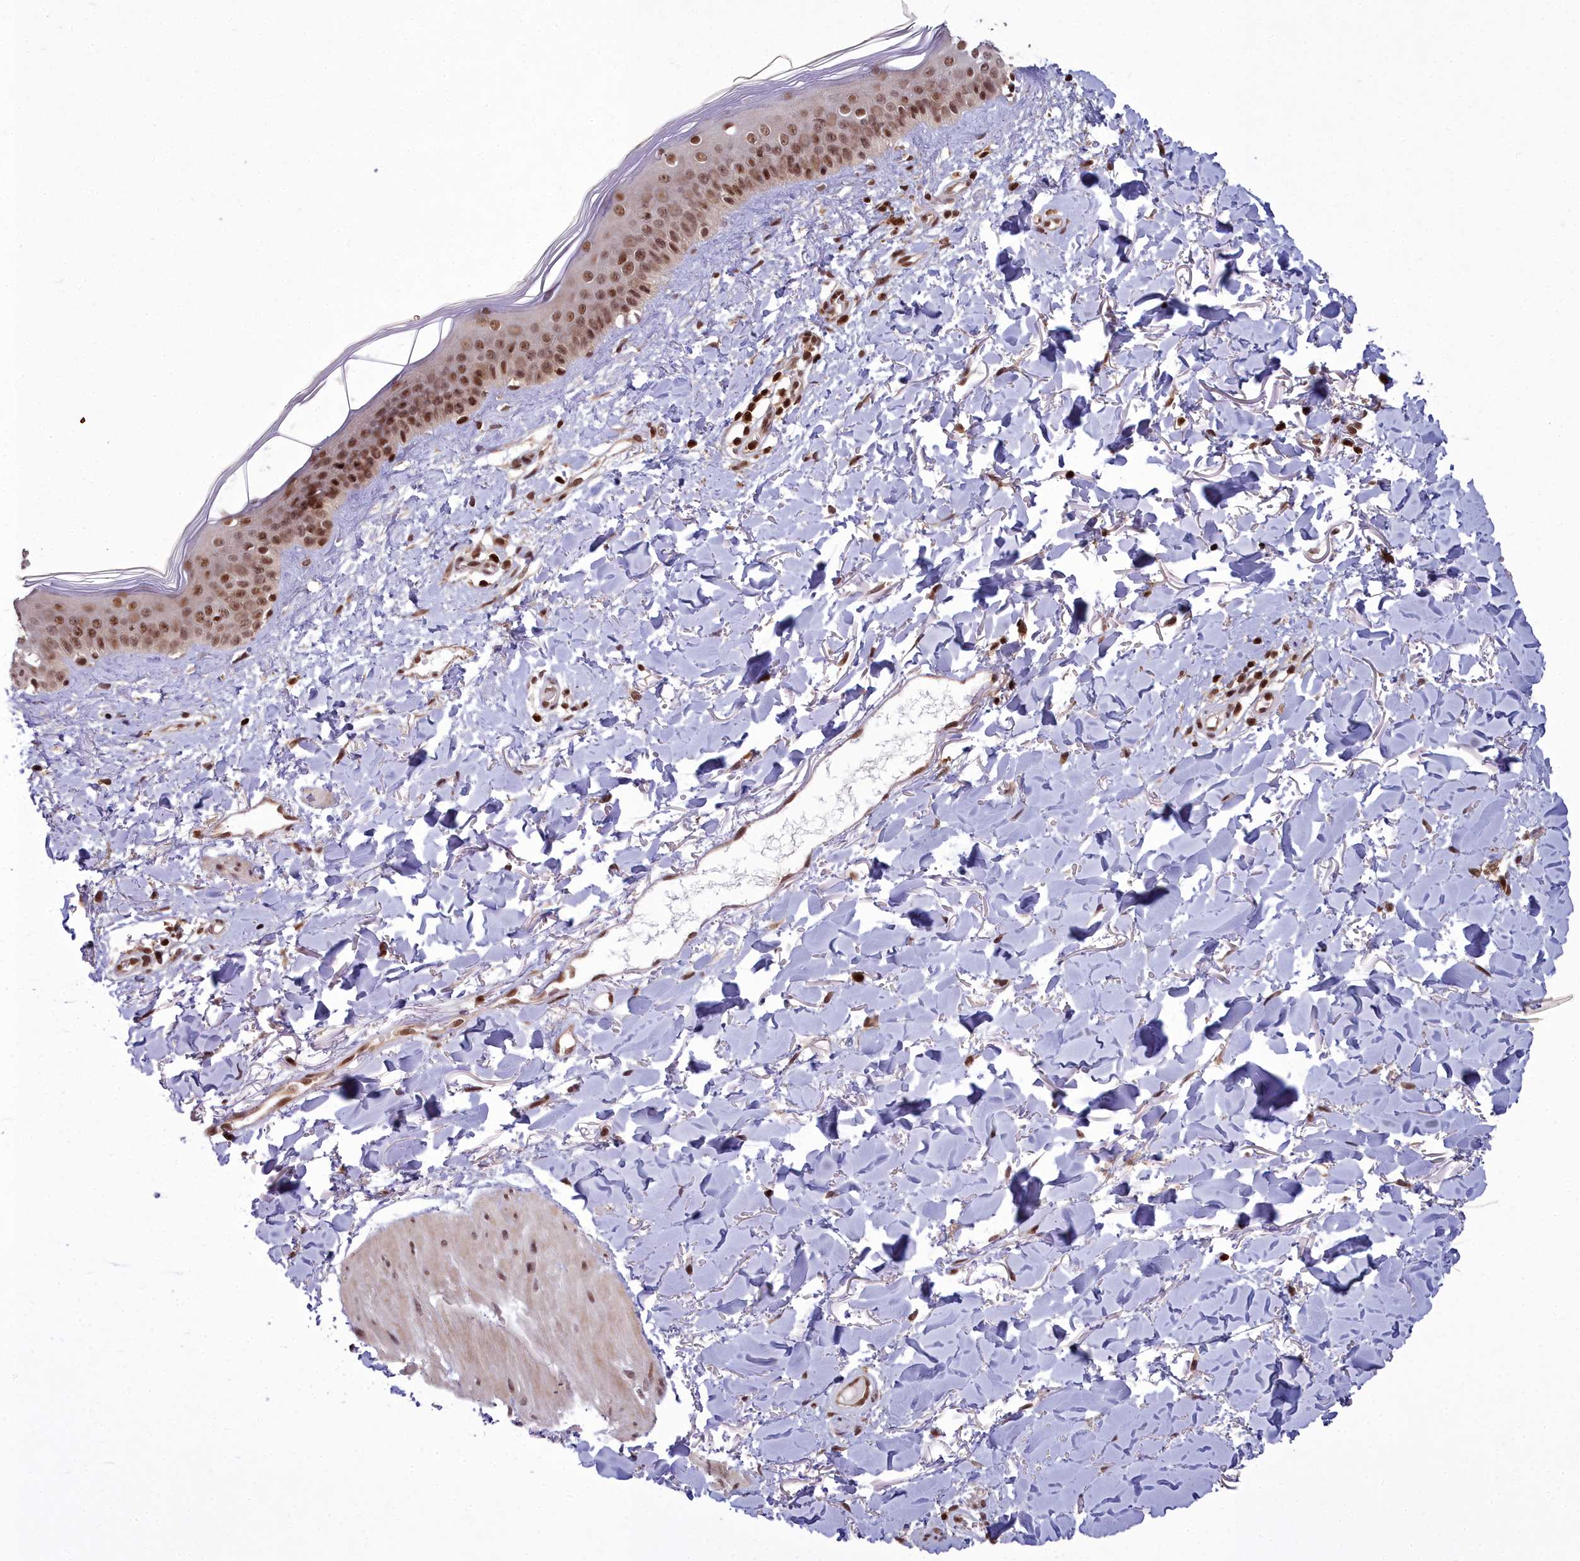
{"staining": {"intensity": "moderate", "quantity": ">75%", "location": "nuclear"}, "tissue": "skin", "cell_type": "Fibroblasts", "image_type": "normal", "snomed": [{"axis": "morphology", "description": "Normal tissue, NOS"}, {"axis": "topography", "description": "Skin"}], "caption": "Immunohistochemical staining of normal human skin displays medium levels of moderate nuclear staining in approximately >75% of fibroblasts. (DAB (3,3'-diaminobenzidine) IHC, brown staining for protein, blue staining for nuclei).", "gene": "GMEB1", "patient": {"sex": "female", "age": 58}}